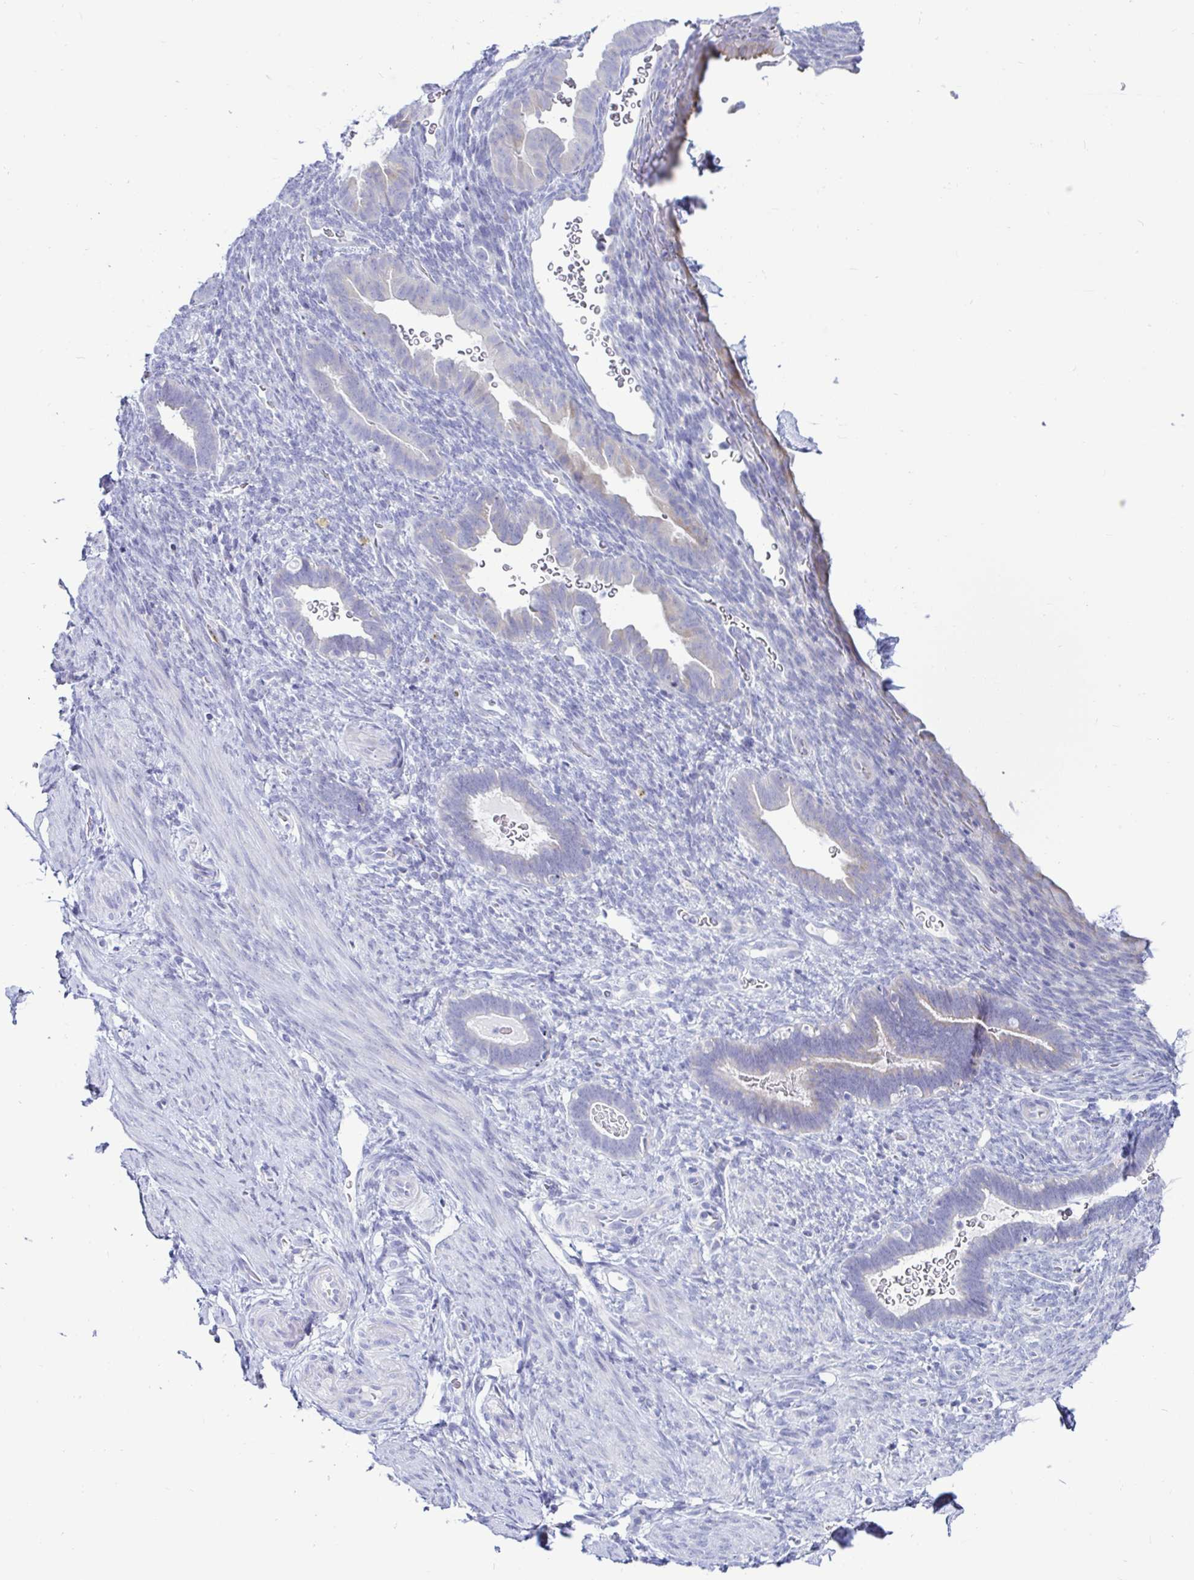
{"staining": {"intensity": "negative", "quantity": "none", "location": "none"}, "tissue": "endometrium", "cell_type": "Cells in endometrial stroma", "image_type": "normal", "snomed": [{"axis": "morphology", "description": "Normal tissue, NOS"}, {"axis": "topography", "description": "Endometrium"}], "caption": "Human endometrium stained for a protein using immunohistochemistry (IHC) reveals no positivity in cells in endometrial stroma.", "gene": "TFPI2", "patient": {"sex": "female", "age": 34}}